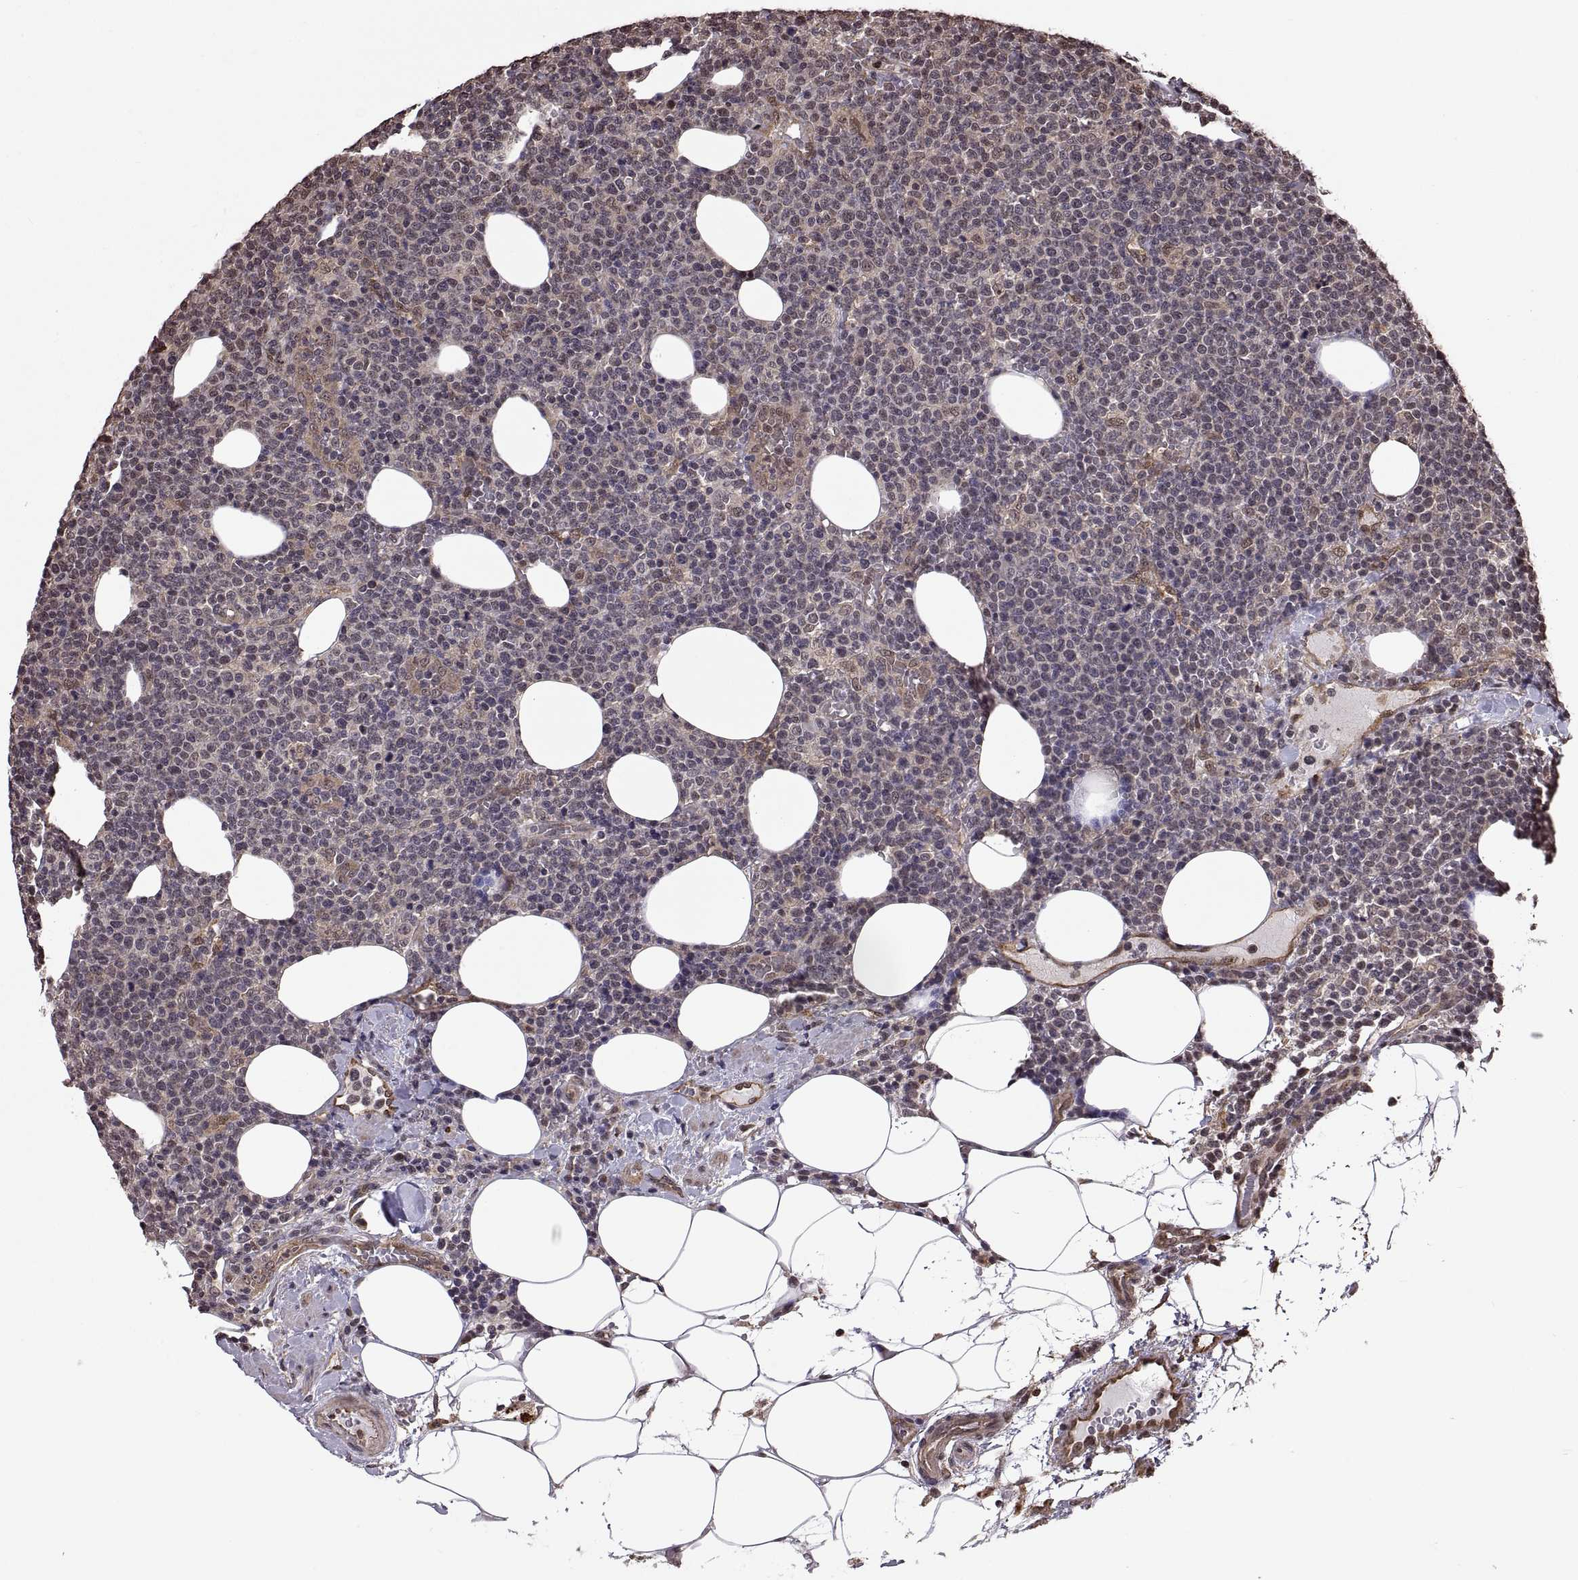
{"staining": {"intensity": "negative", "quantity": "none", "location": "none"}, "tissue": "lymphoma", "cell_type": "Tumor cells", "image_type": "cancer", "snomed": [{"axis": "morphology", "description": "Malignant lymphoma, non-Hodgkin's type, High grade"}, {"axis": "topography", "description": "Lymph node"}], "caption": "Lymphoma was stained to show a protein in brown. There is no significant staining in tumor cells.", "gene": "ARRB1", "patient": {"sex": "male", "age": 61}}